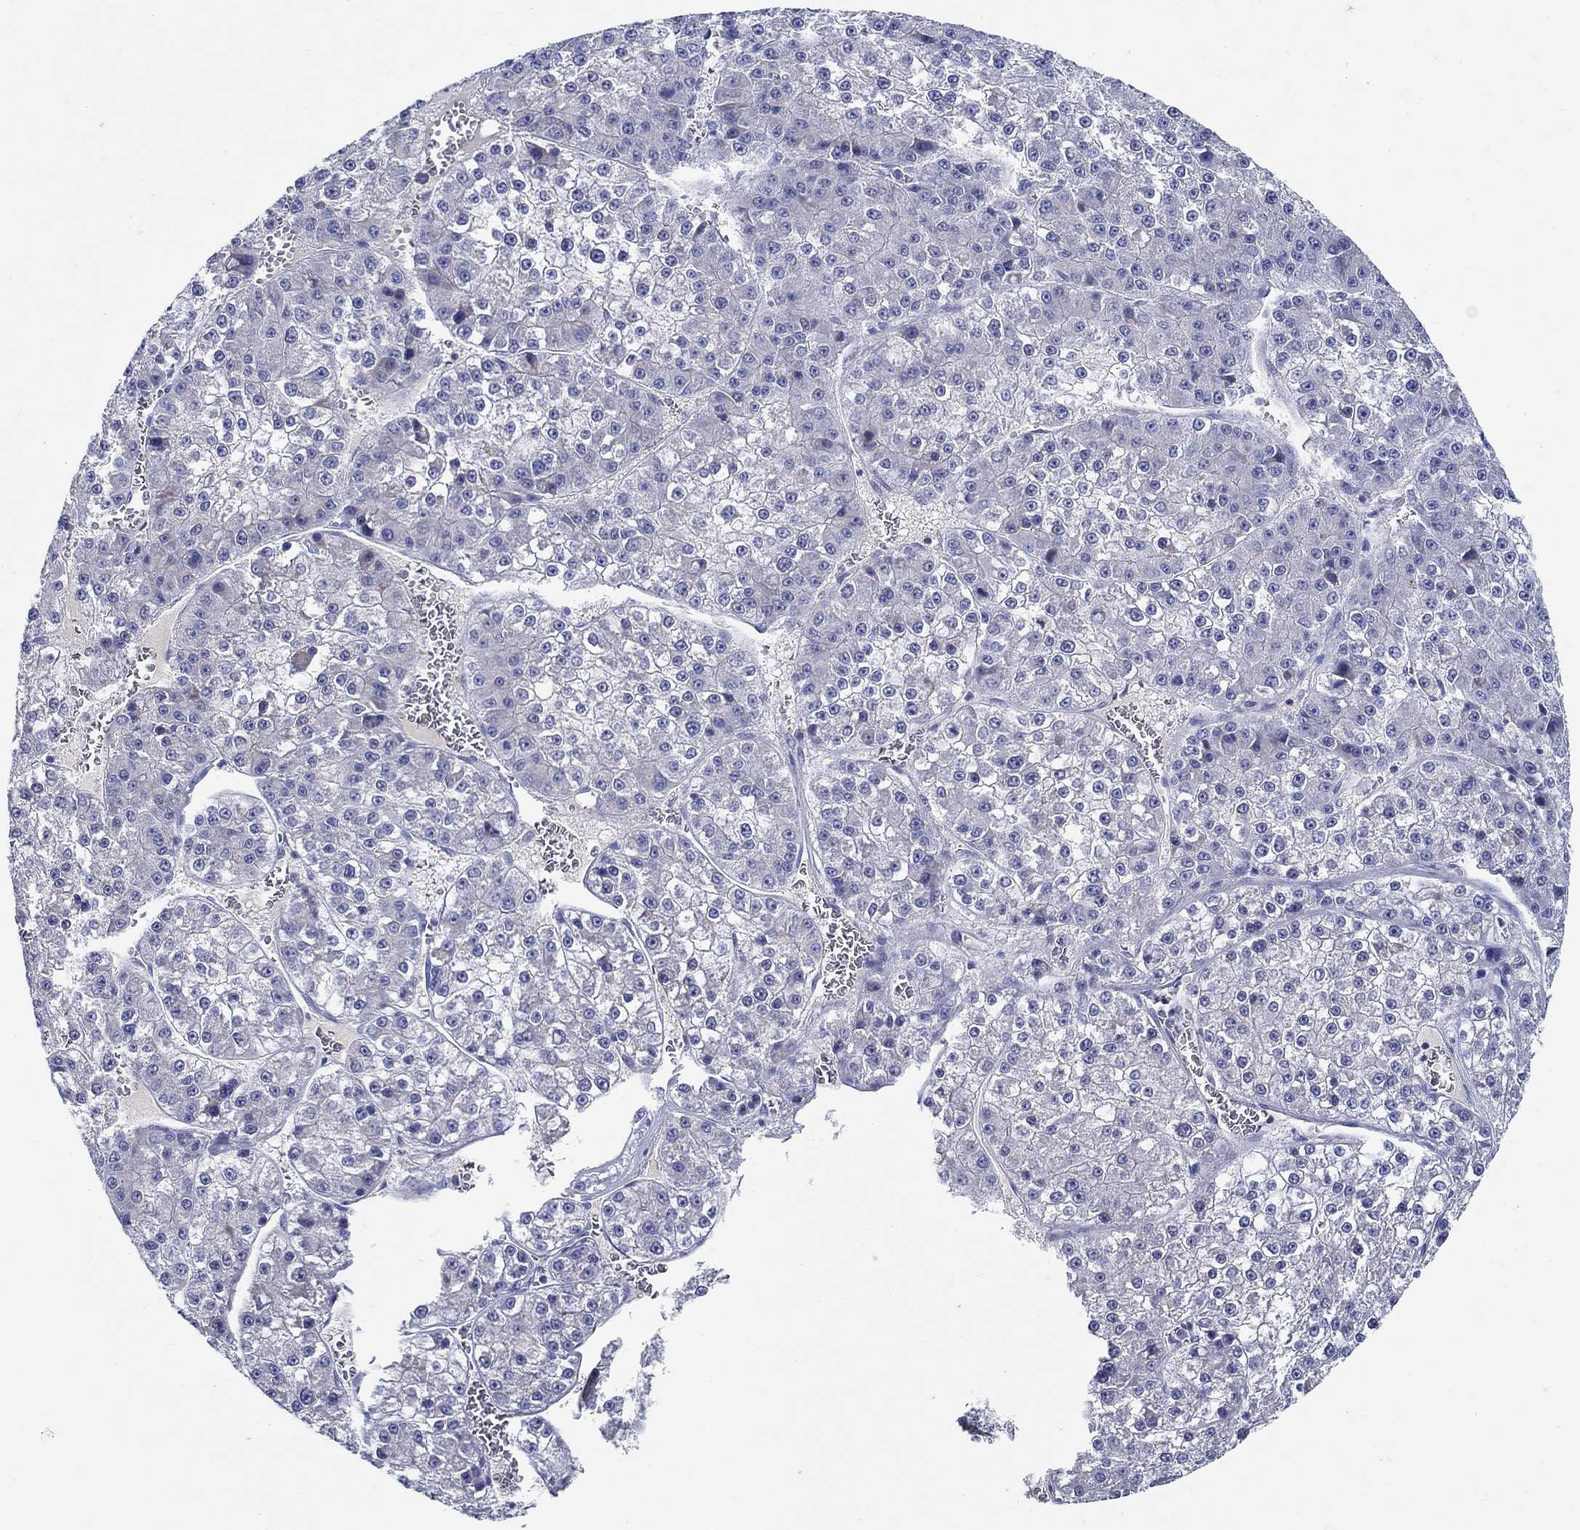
{"staining": {"intensity": "negative", "quantity": "none", "location": "none"}, "tissue": "liver cancer", "cell_type": "Tumor cells", "image_type": "cancer", "snomed": [{"axis": "morphology", "description": "Carcinoma, Hepatocellular, NOS"}, {"axis": "topography", "description": "Liver"}], "caption": "There is no significant positivity in tumor cells of liver cancer (hepatocellular carcinoma).", "gene": "CRYGD", "patient": {"sex": "female", "age": 73}}